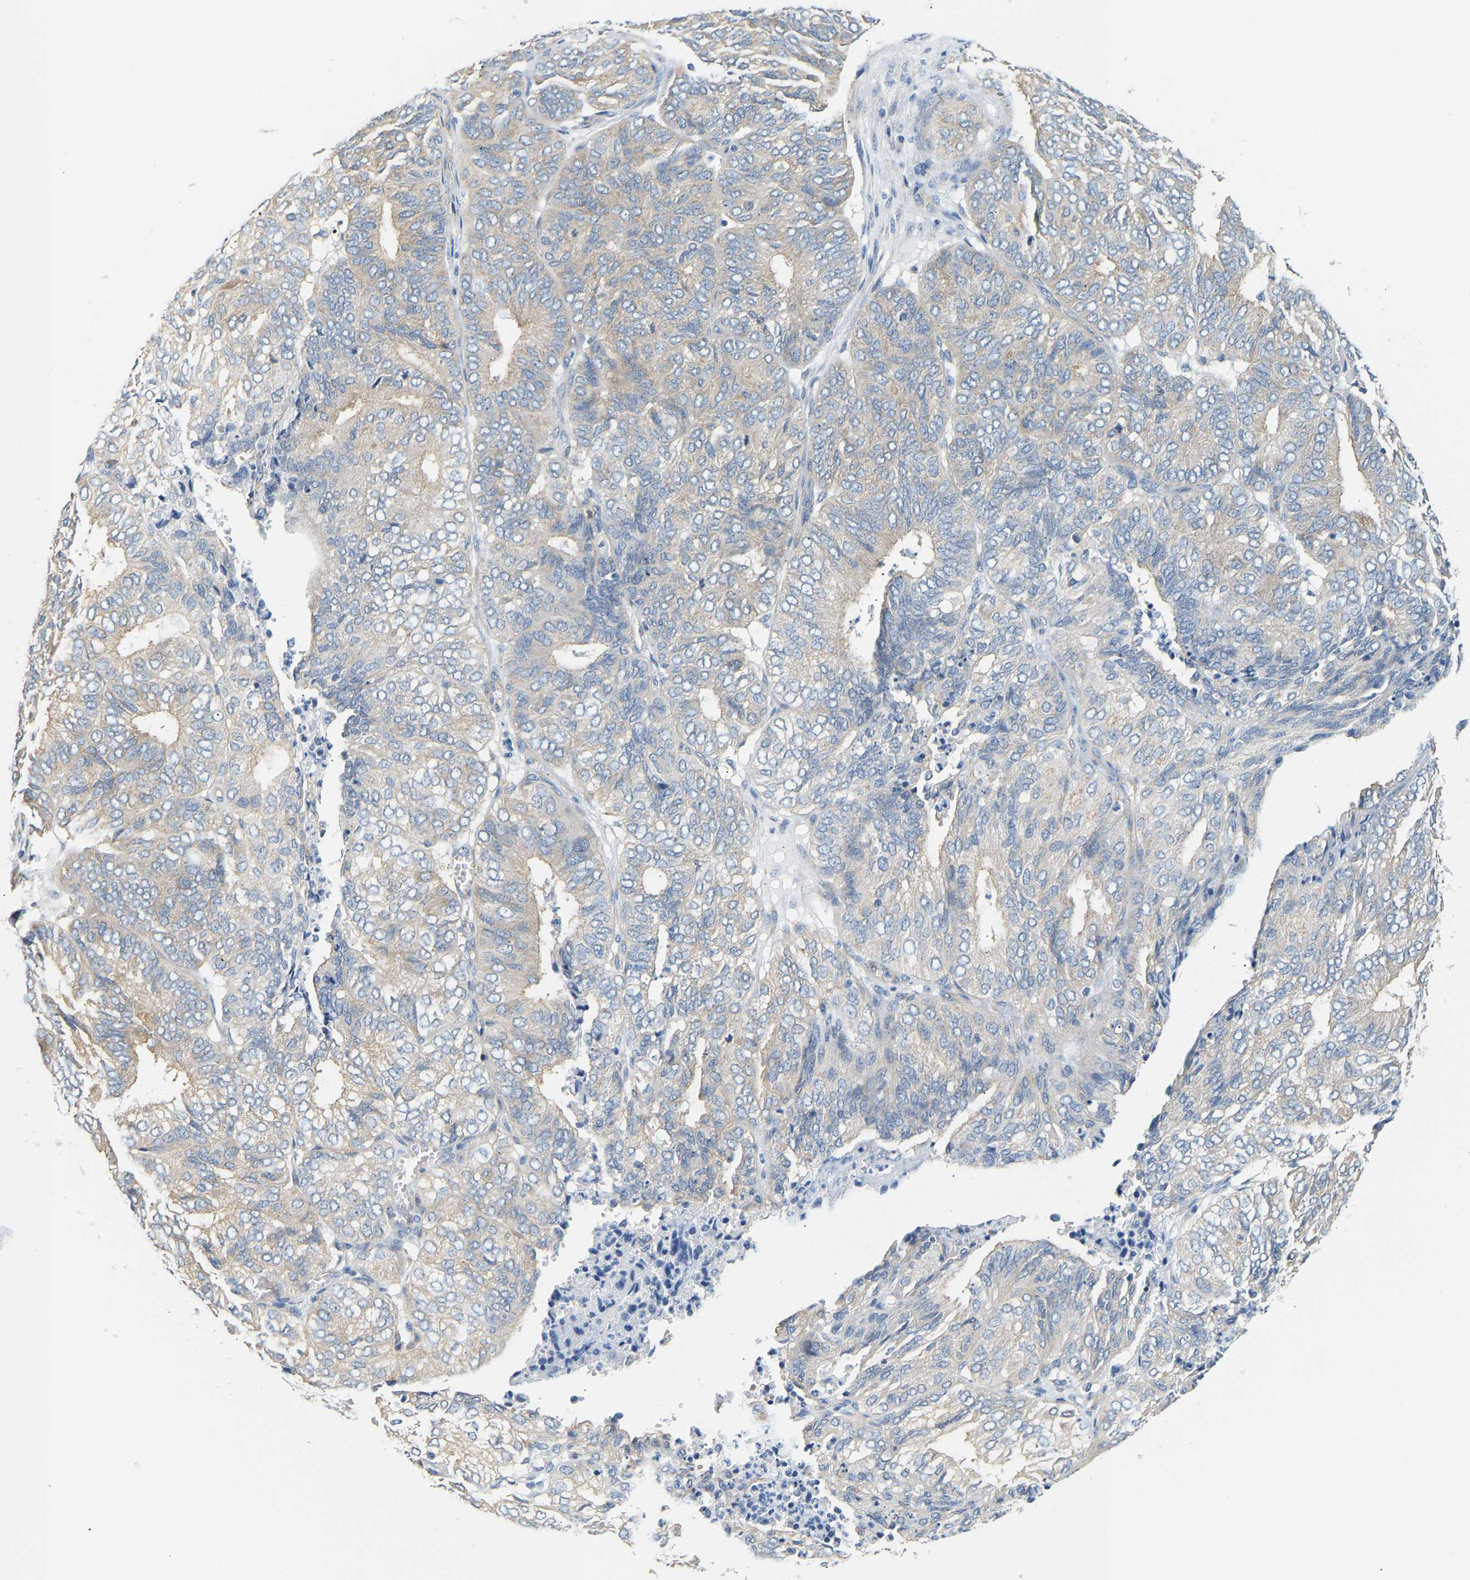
{"staining": {"intensity": "negative", "quantity": "none", "location": "none"}, "tissue": "endometrial cancer", "cell_type": "Tumor cells", "image_type": "cancer", "snomed": [{"axis": "morphology", "description": "Adenocarcinoma, NOS"}, {"axis": "topography", "description": "Uterus"}], "caption": "Immunohistochemical staining of endometrial cancer (adenocarcinoma) demonstrates no significant expression in tumor cells.", "gene": "PAWR", "patient": {"sex": "female", "age": 60}}